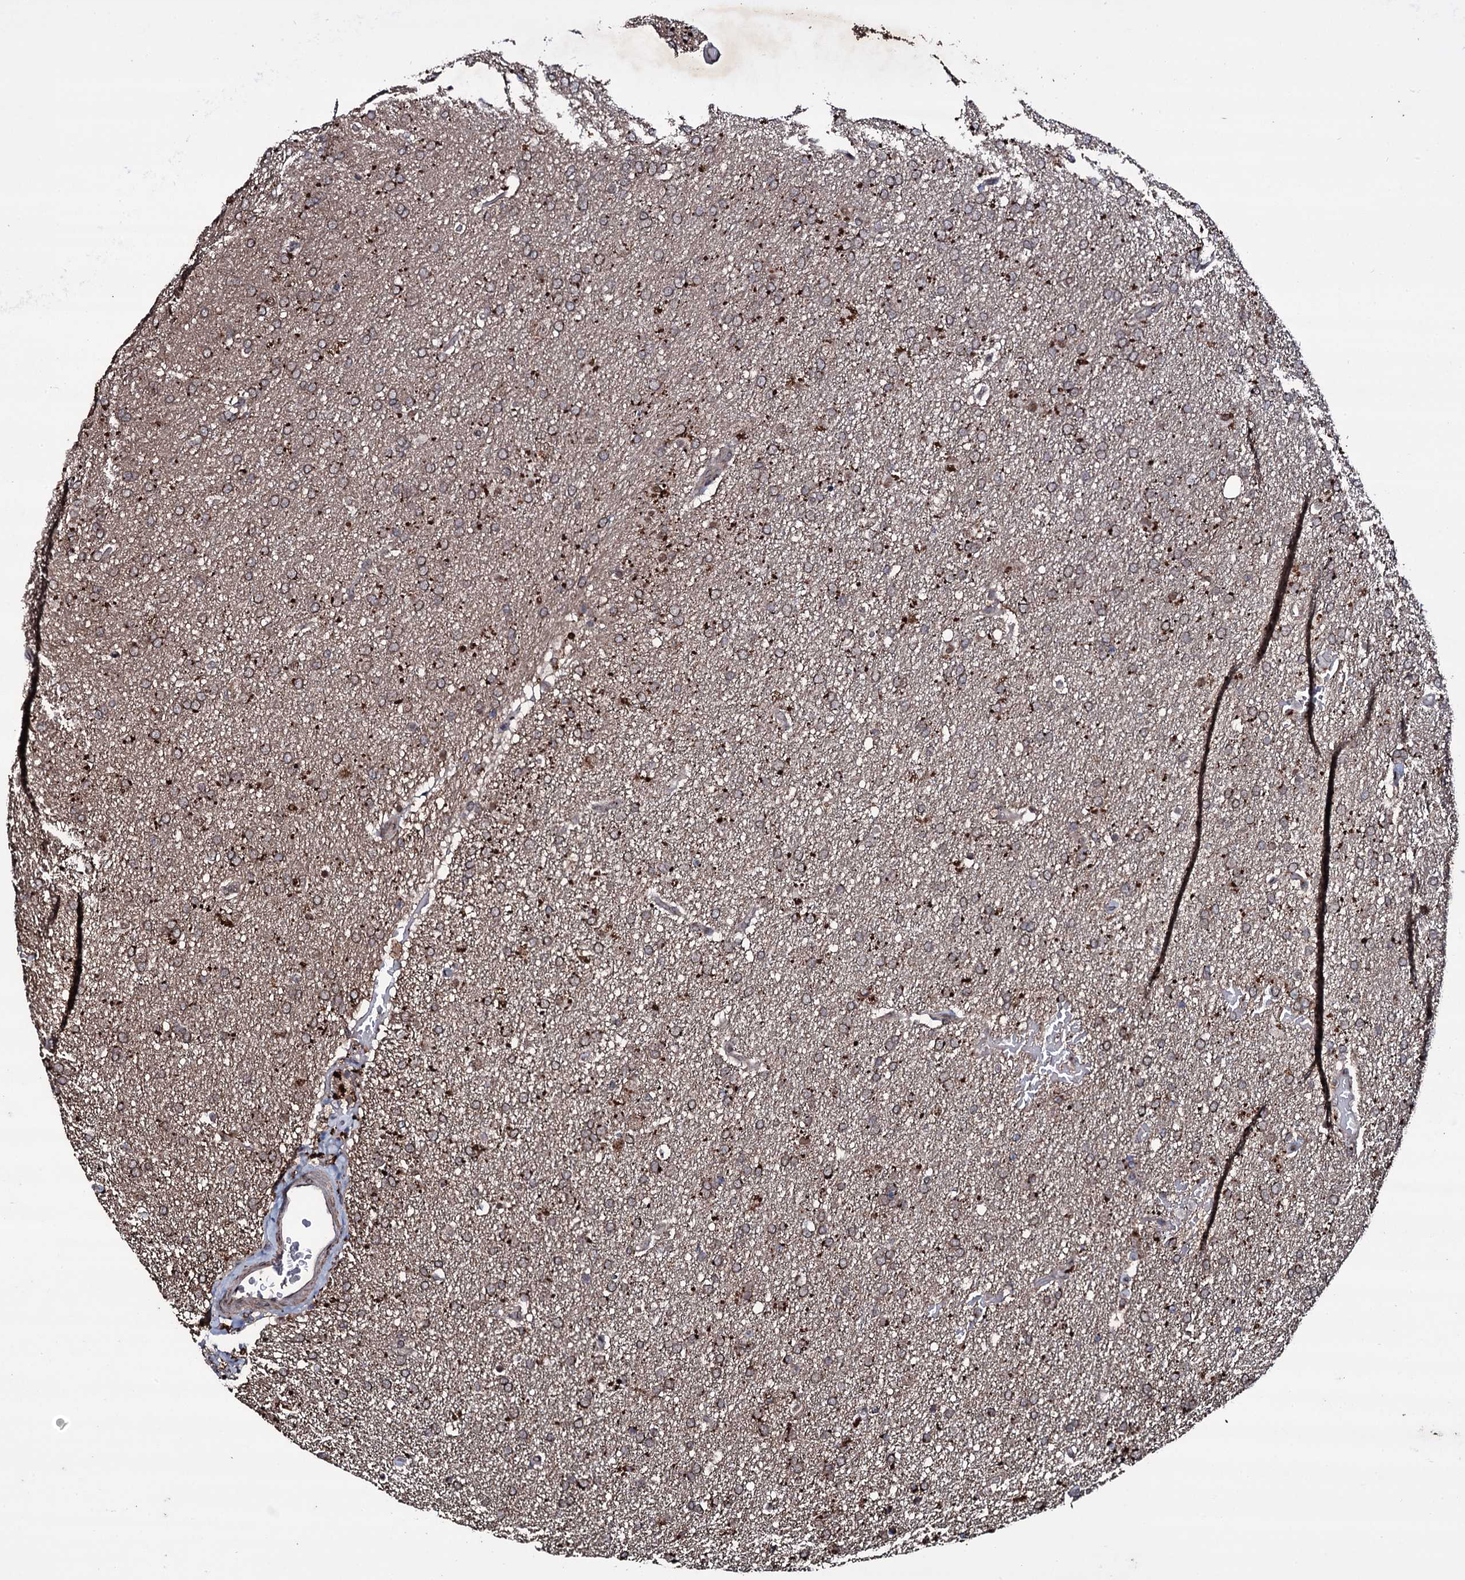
{"staining": {"intensity": "strong", "quantity": "<25%", "location": "cytoplasmic/membranous"}, "tissue": "glioma", "cell_type": "Tumor cells", "image_type": "cancer", "snomed": [{"axis": "morphology", "description": "Glioma, malignant, High grade"}, {"axis": "topography", "description": "Brain"}], "caption": "Brown immunohistochemical staining in human malignant glioma (high-grade) reveals strong cytoplasmic/membranous expression in approximately <25% of tumor cells. The protein is stained brown, and the nuclei are stained in blue (DAB (3,3'-diaminobenzidine) IHC with brightfield microscopy, high magnification).", "gene": "MRPS31", "patient": {"sex": "male", "age": 72}}